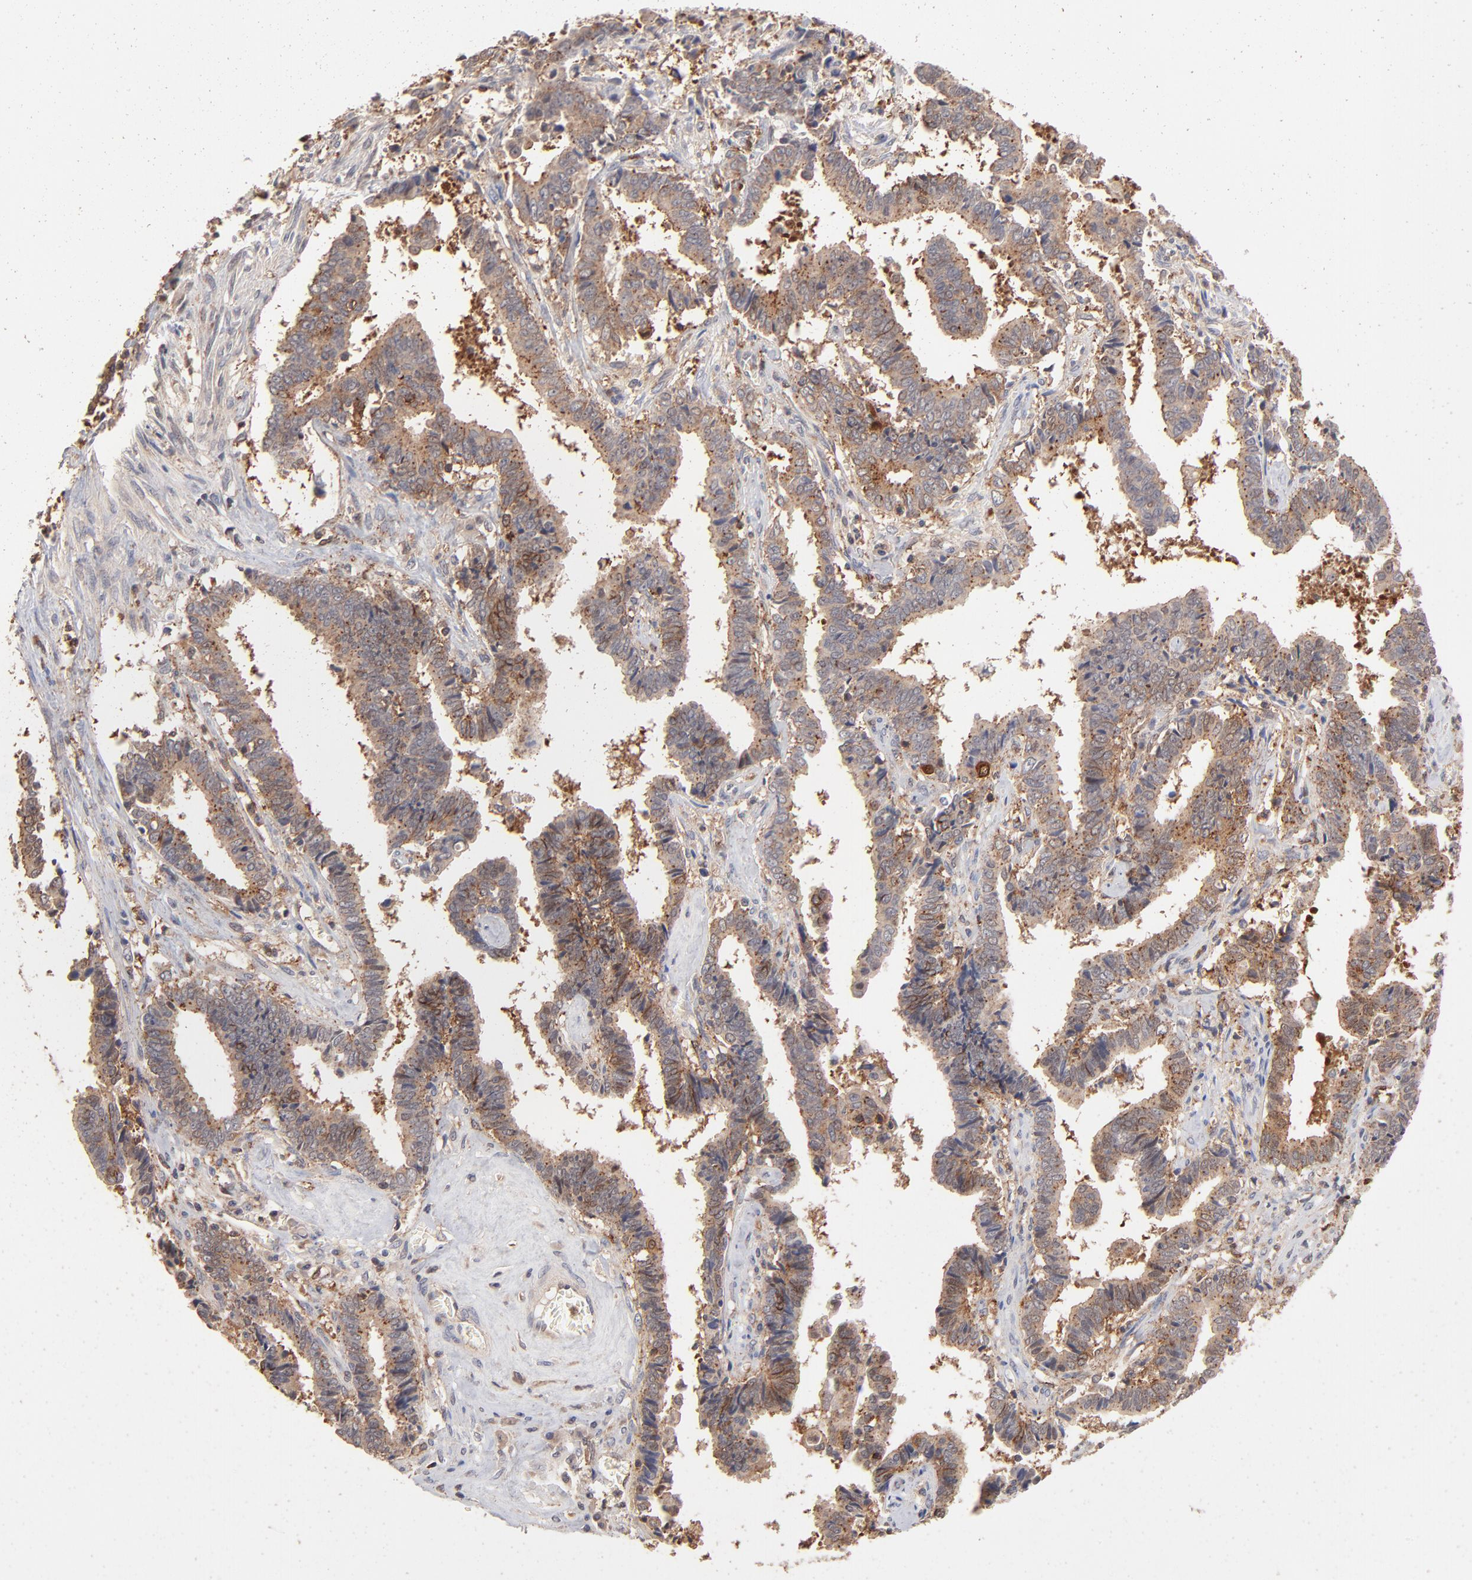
{"staining": {"intensity": "moderate", "quantity": ">75%", "location": "cytoplasmic/membranous"}, "tissue": "liver cancer", "cell_type": "Tumor cells", "image_type": "cancer", "snomed": [{"axis": "morphology", "description": "Cholangiocarcinoma"}, {"axis": "topography", "description": "Liver"}], "caption": "IHC staining of liver cholangiocarcinoma, which exhibits medium levels of moderate cytoplasmic/membranous expression in about >75% of tumor cells indicating moderate cytoplasmic/membranous protein positivity. The staining was performed using DAB (brown) for protein detection and nuclei were counterstained in hematoxylin (blue).", "gene": "IVNS1ABP", "patient": {"sex": "male", "age": 57}}